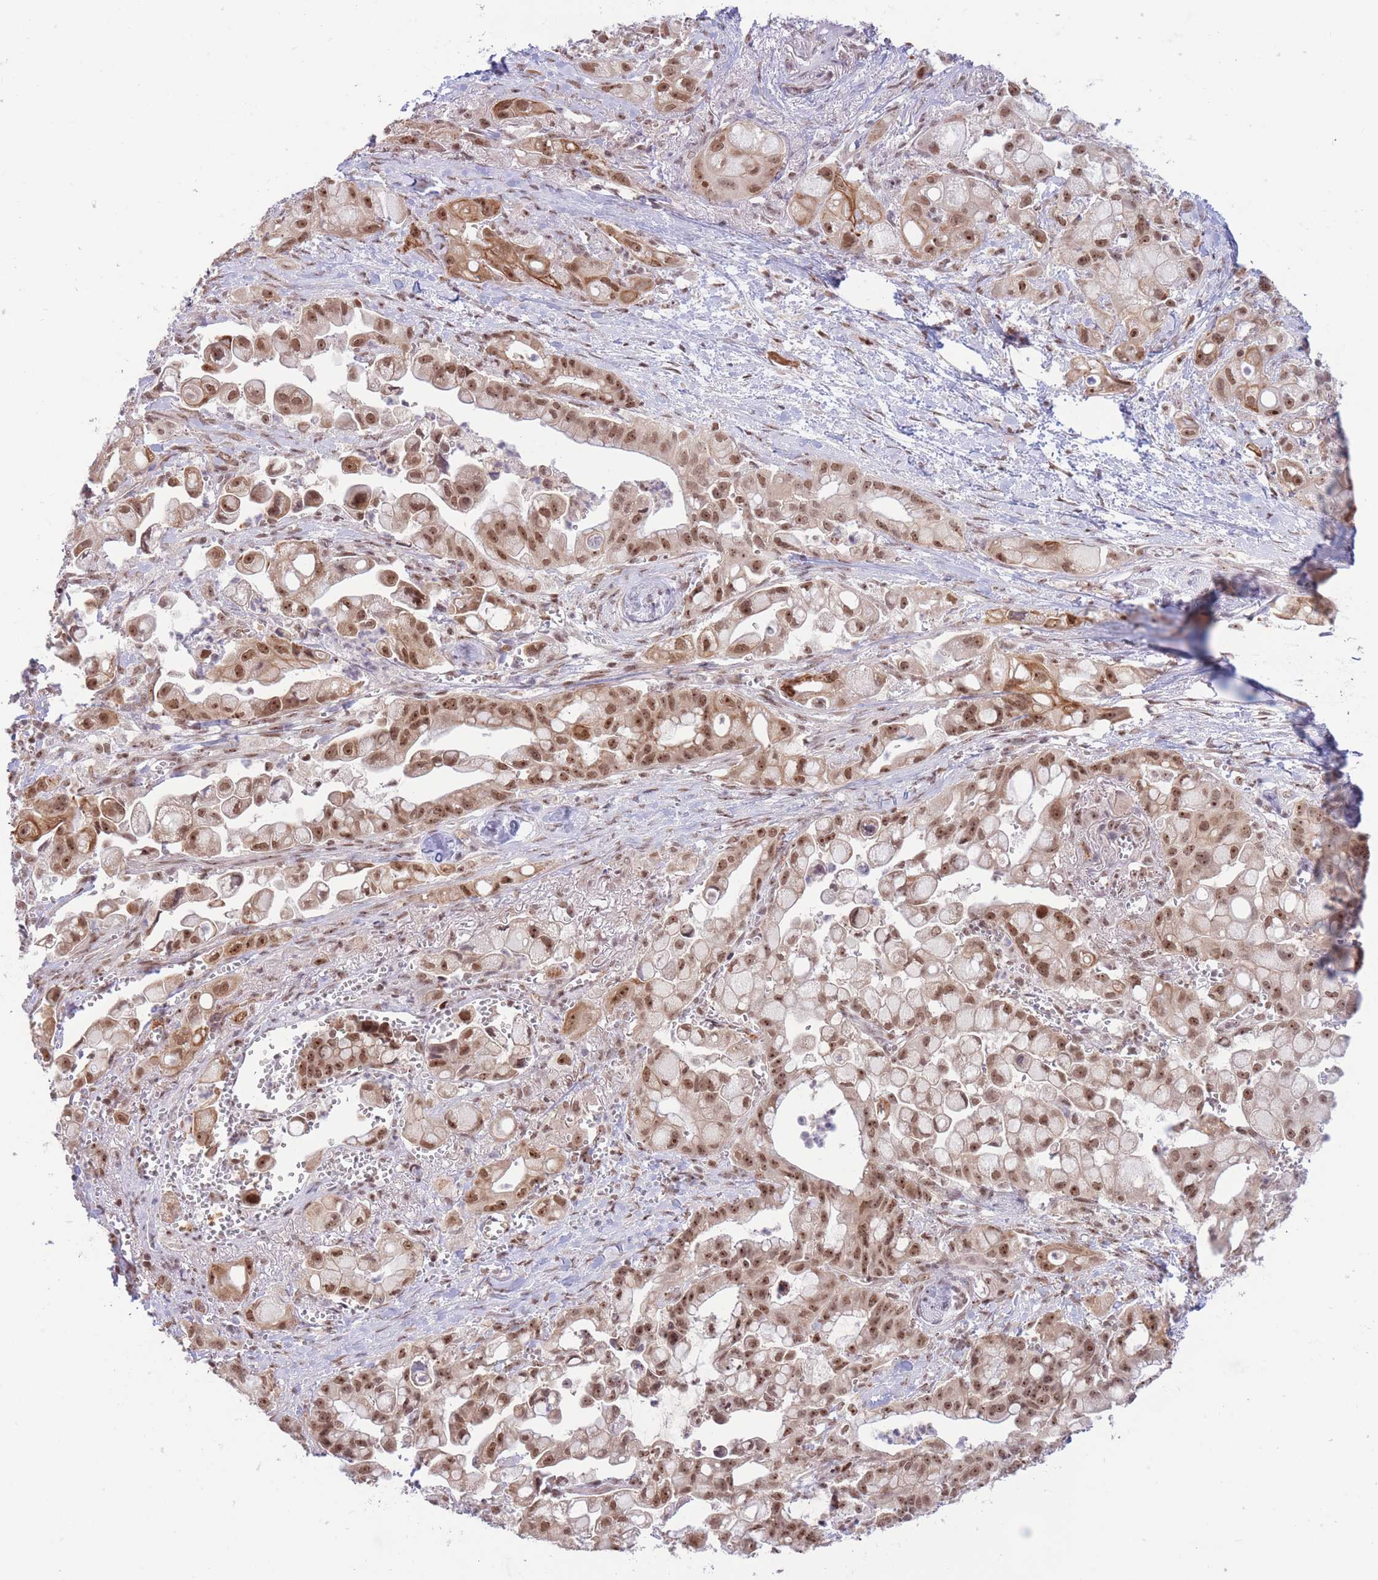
{"staining": {"intensity": "moderate", "quantity": ">75%", "location": "cytoplasmic/membranous,nuclear"}, "tissue": "pancreatic cancer", "cell_type": "Tumor cells", "image_type": "cancer", "snomed": [{"axis": "morphology", "description": "Adenocarcinoma, NOS"}, {"axis": "topography", "description": "Pancreas"}], "caption": "Pancreatic adenocarcinoma stained with a protein marker demonstrates moderate staining in tumor cells.", "gene": "TARBP2", "patient": {"sex": "male", "age": 68}}